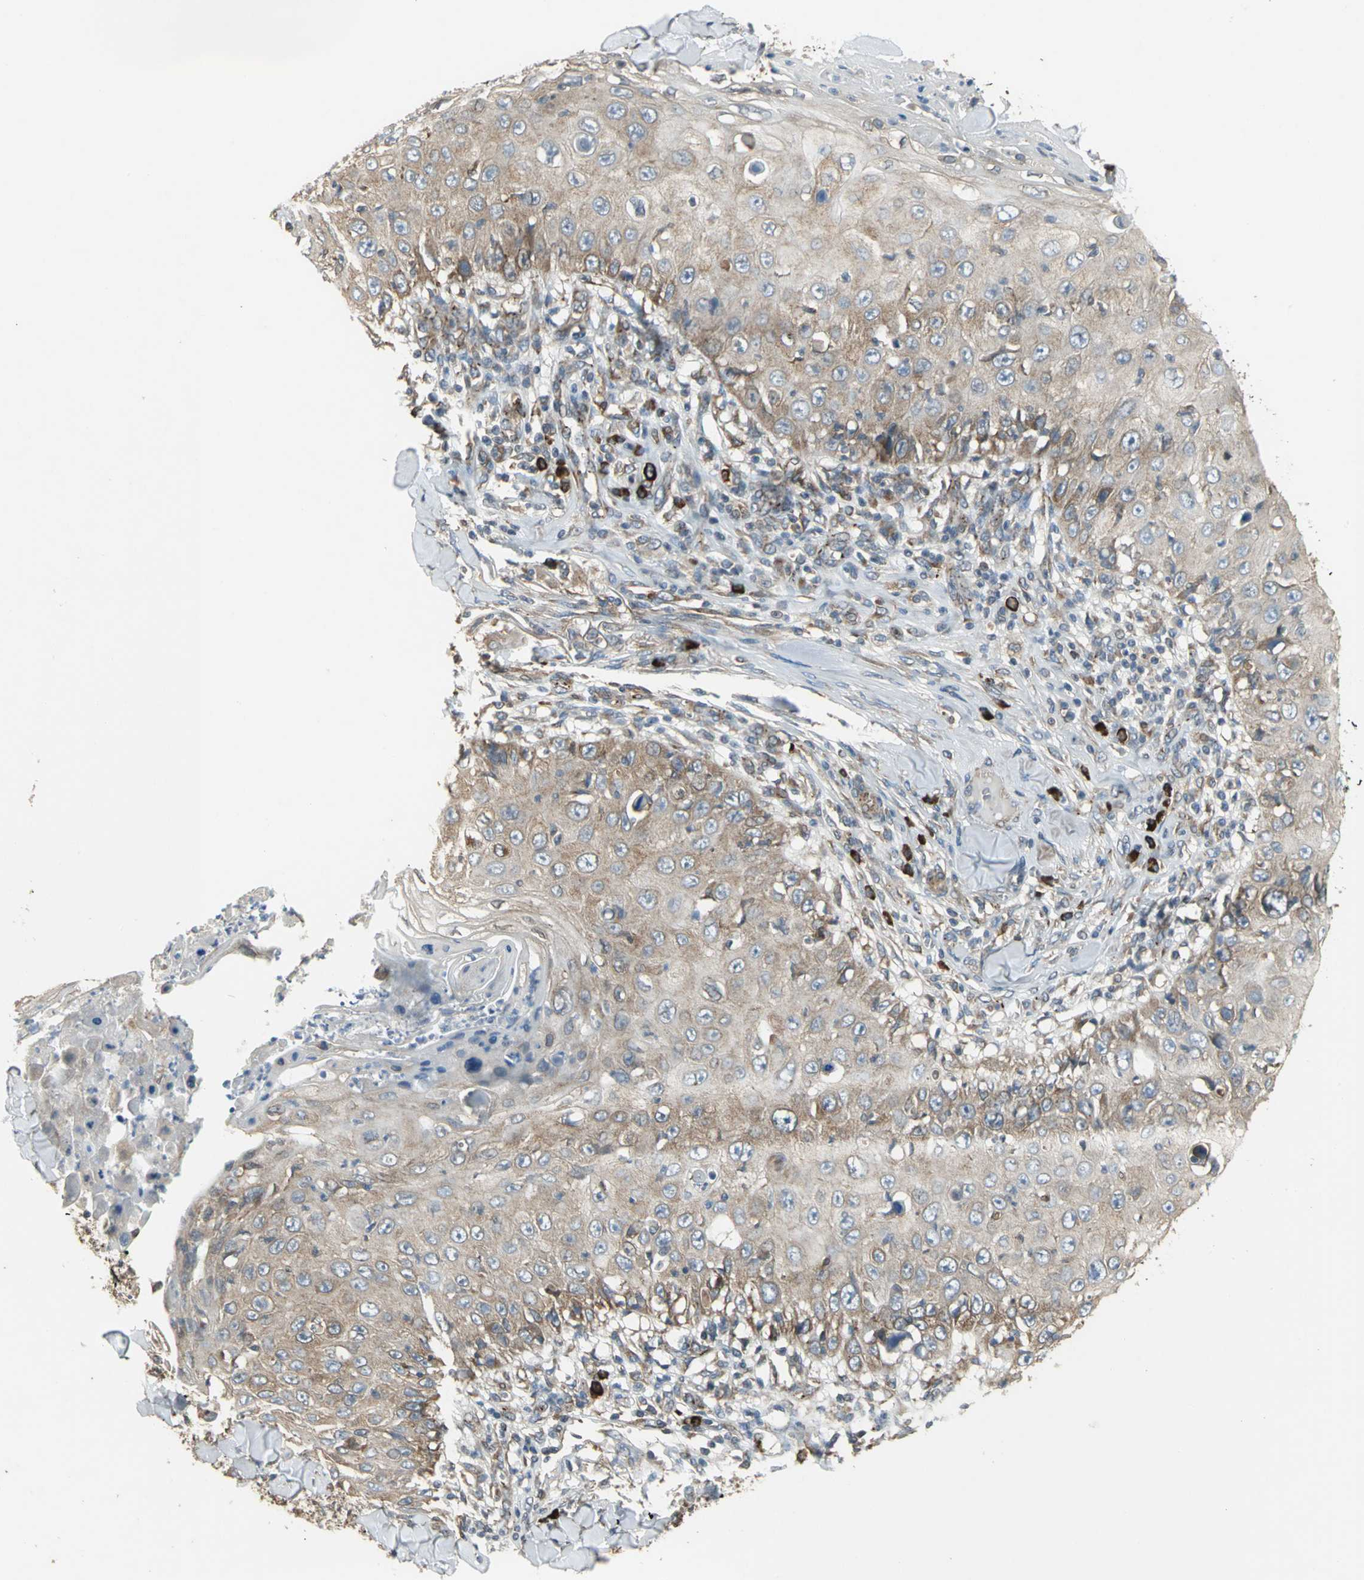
{"staining": {"intensity": "moderate", "quantity": "25%-75%", "location": "cytoplasmic/membranous"}, "tissue": "skin cancer", "cell_type": "Tumor cells", "image_type": "cancer", "snomed": [{"axis": "morphology", "description": "Squamous cell carcinoma, NOS"}, {"axis": "topography", "description": "Skin"}], "caption": "Immunohistochemical staining of human skin squamous cell carcinoma reveals medium levels of moderate cytoplasmic/membranous protein expression in approximately 25%-75% of tumor cells. (IHC, brightfield microscopy, high magnification).", "gene": "SYVN1", "patient": {"sex": "male", "age": 86}}